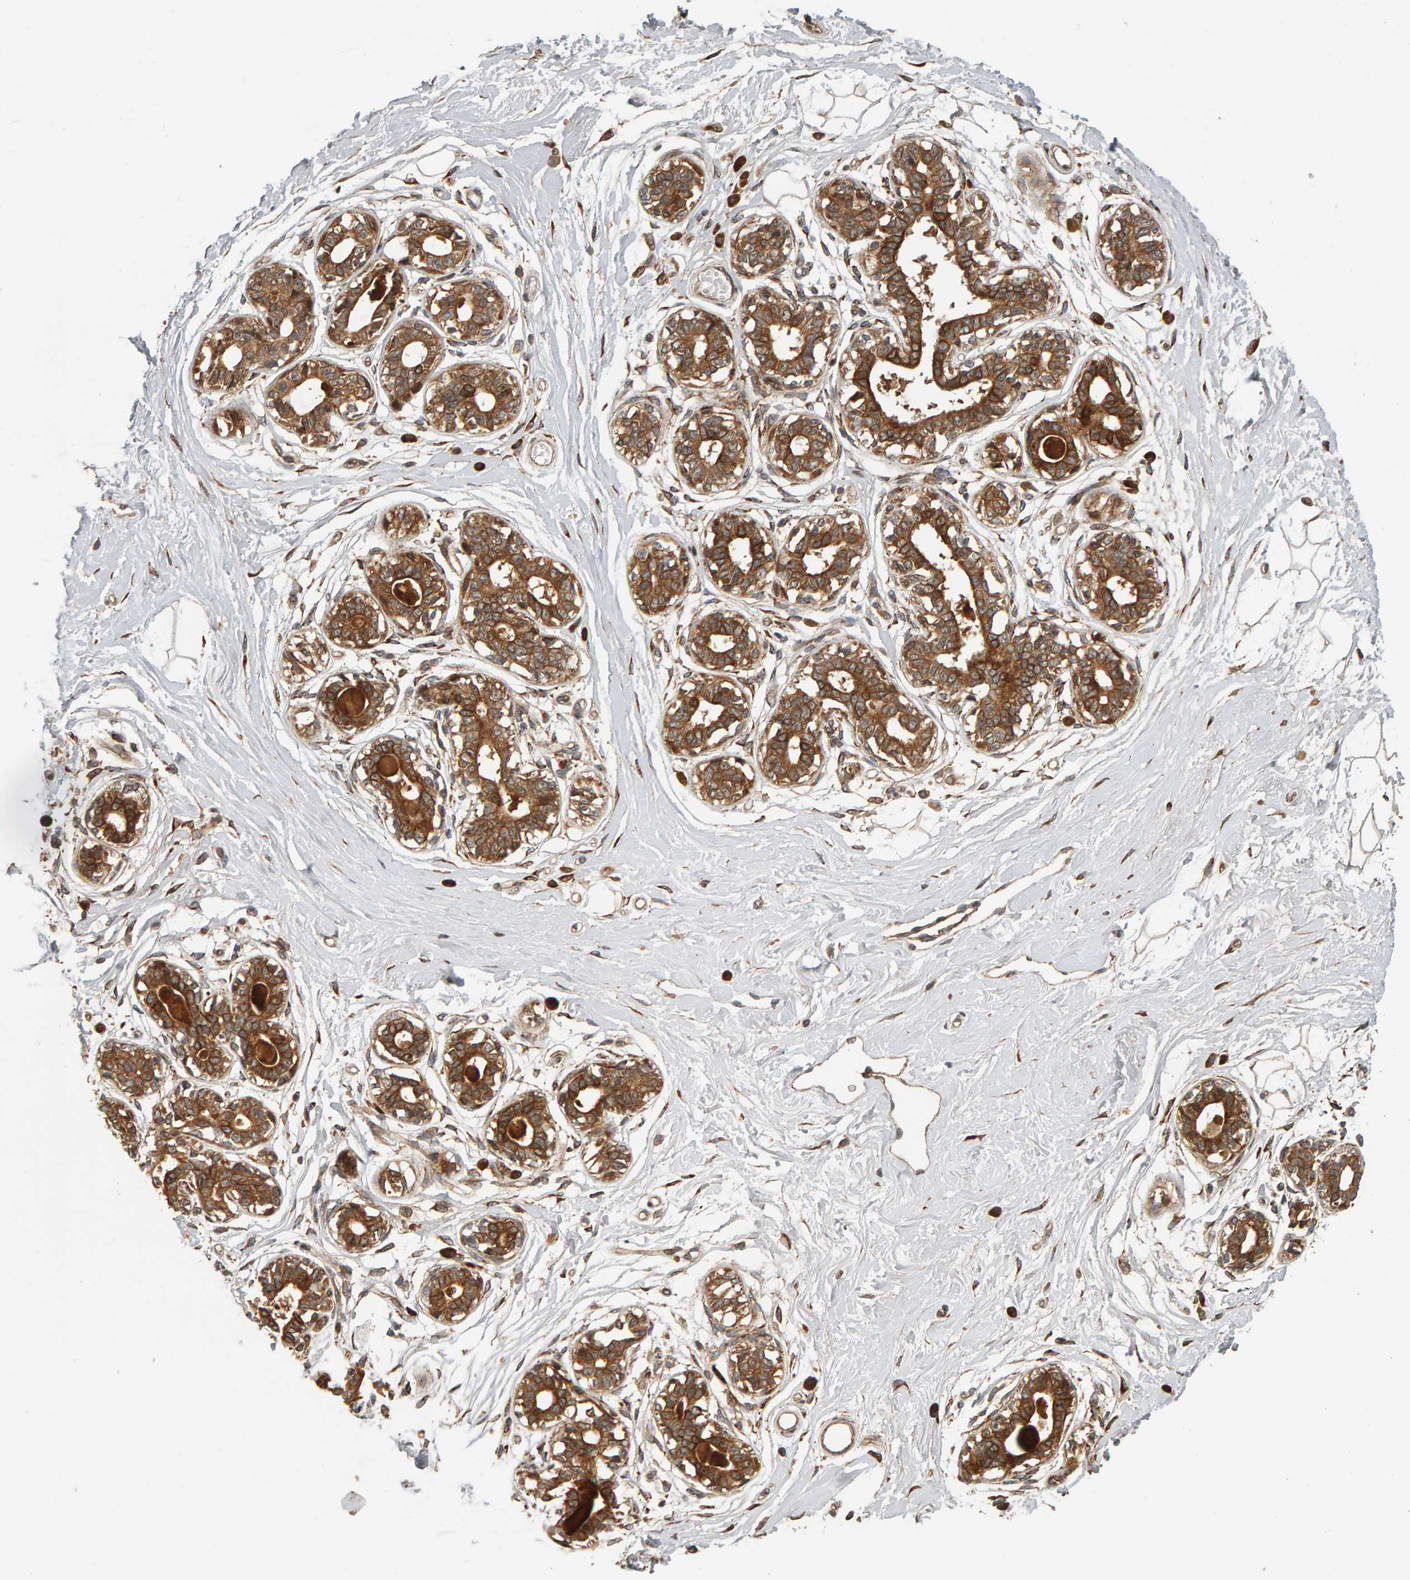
{"staining": {"intensity": "moderate", "quantity": ">75%", "location": "cytoplasmic/membranous"}, "tissue": "breast", "cell_type": "Adipocytes", "image_type": "normal", "snomed": [{"axis": "morphology", "description": "Normal tissue, NOS"}, {"axis": "topography", "description": "Breast"}], "caption": "Brown immunohistochemical staining in benign human breast shows moderate cytoplasmic/membranous positivity in approximately >75% of adipocytes. (DAB IHC, brown staining for protein, blue staining for nuclei).", "gene": "ZFAND1", "patient": {"sex": "female", "age": 45}}